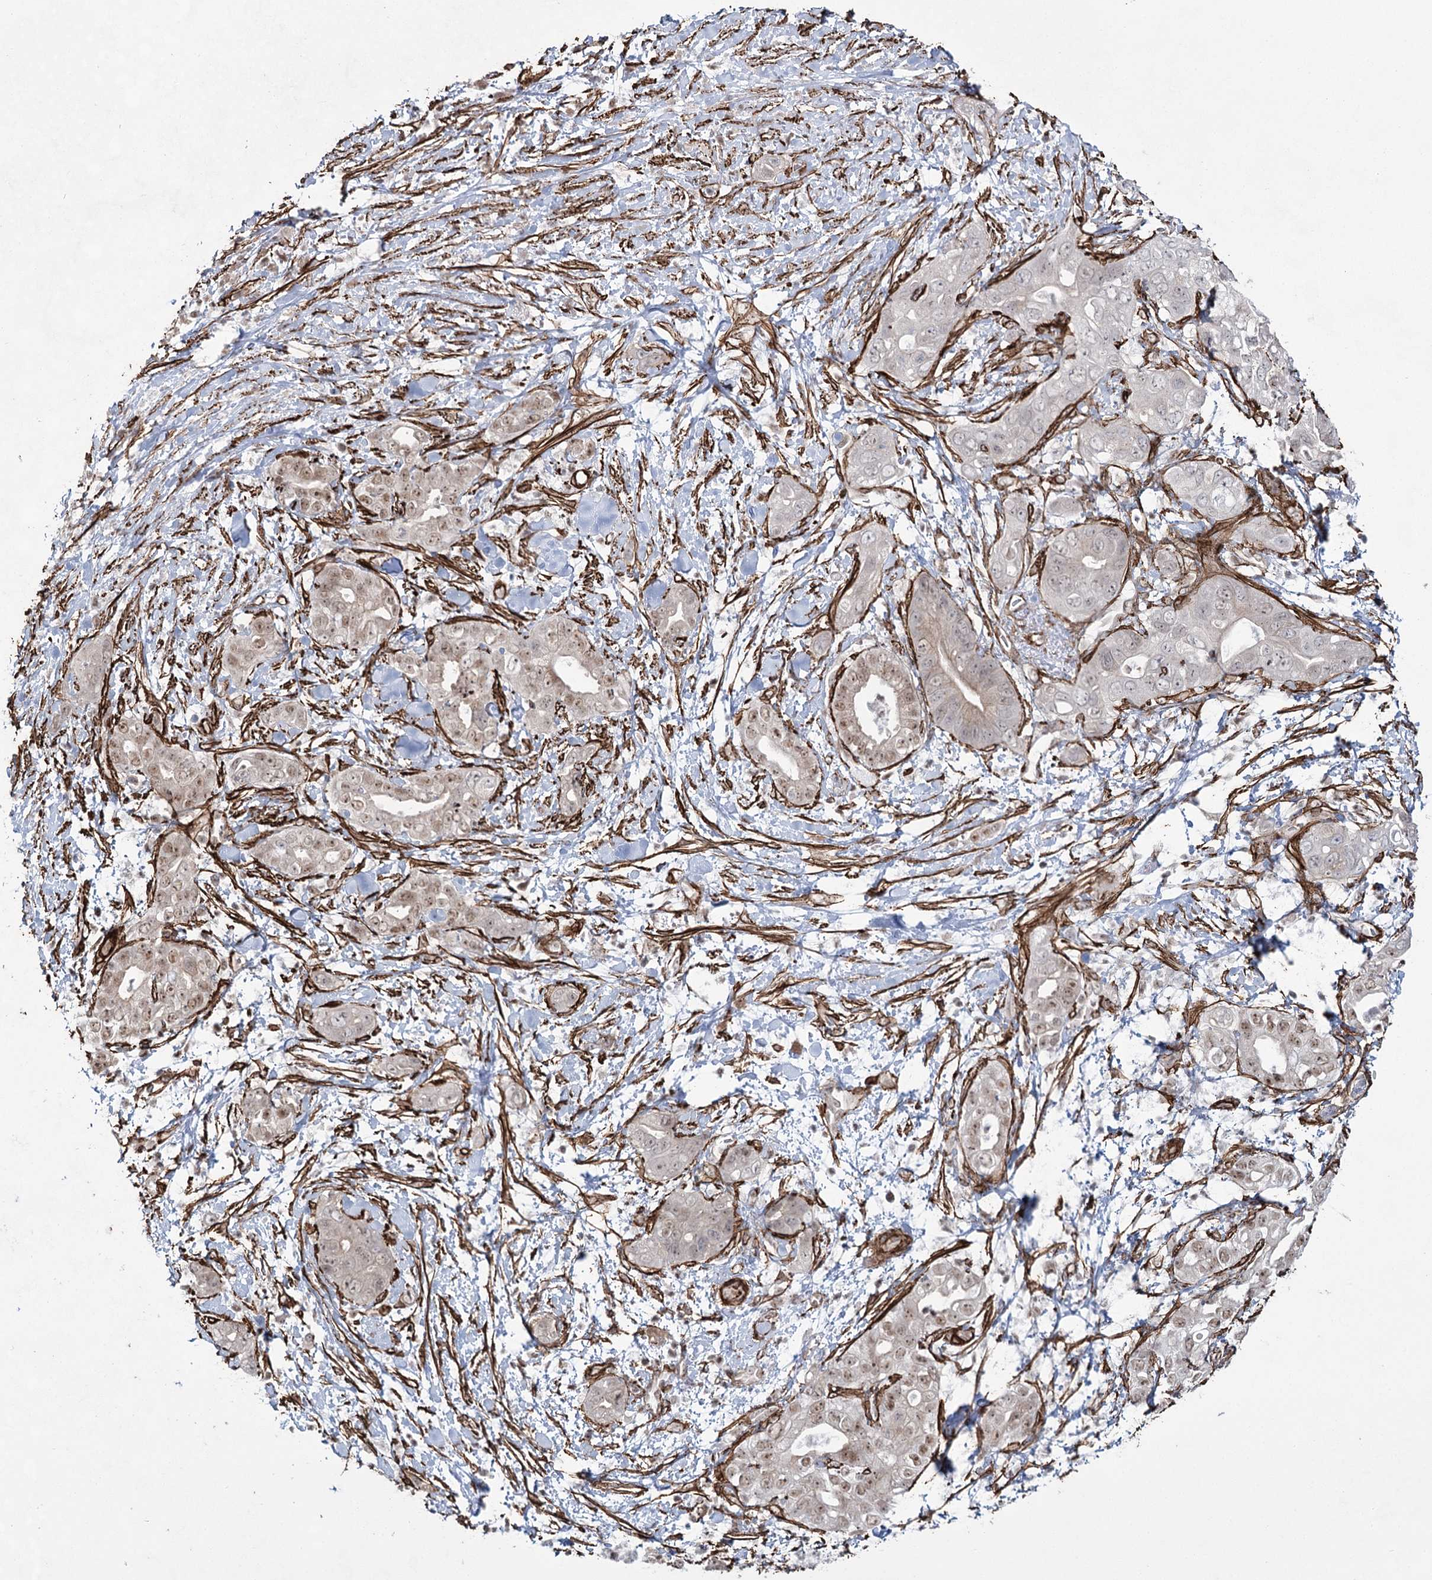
{"staining": {"intensity": "weak", "quantity": "25%-75%", "location": "nuclear"}, "tissue": "pancreatic cancer", "cell_type": "Tumor cells", "image_type": "cancer", "snomed": [{"axis": "morphology", "description": "Adenocarcinoma, NOS"}, {"axis": "topography", "description": "Pancreas"}], "caption": "Immunohistochemistry (IHC) histopathology image of neoplastic tissue: human pancreatic adenocarcinoma stained using immunohistochemistry displays low levels of weak protein expression localized specifically in the nuclear of tumor cells, appearing as a nuclear brown color.", "gene": "CWF19L1", "patient": {"sex": "female", "age": 78}}